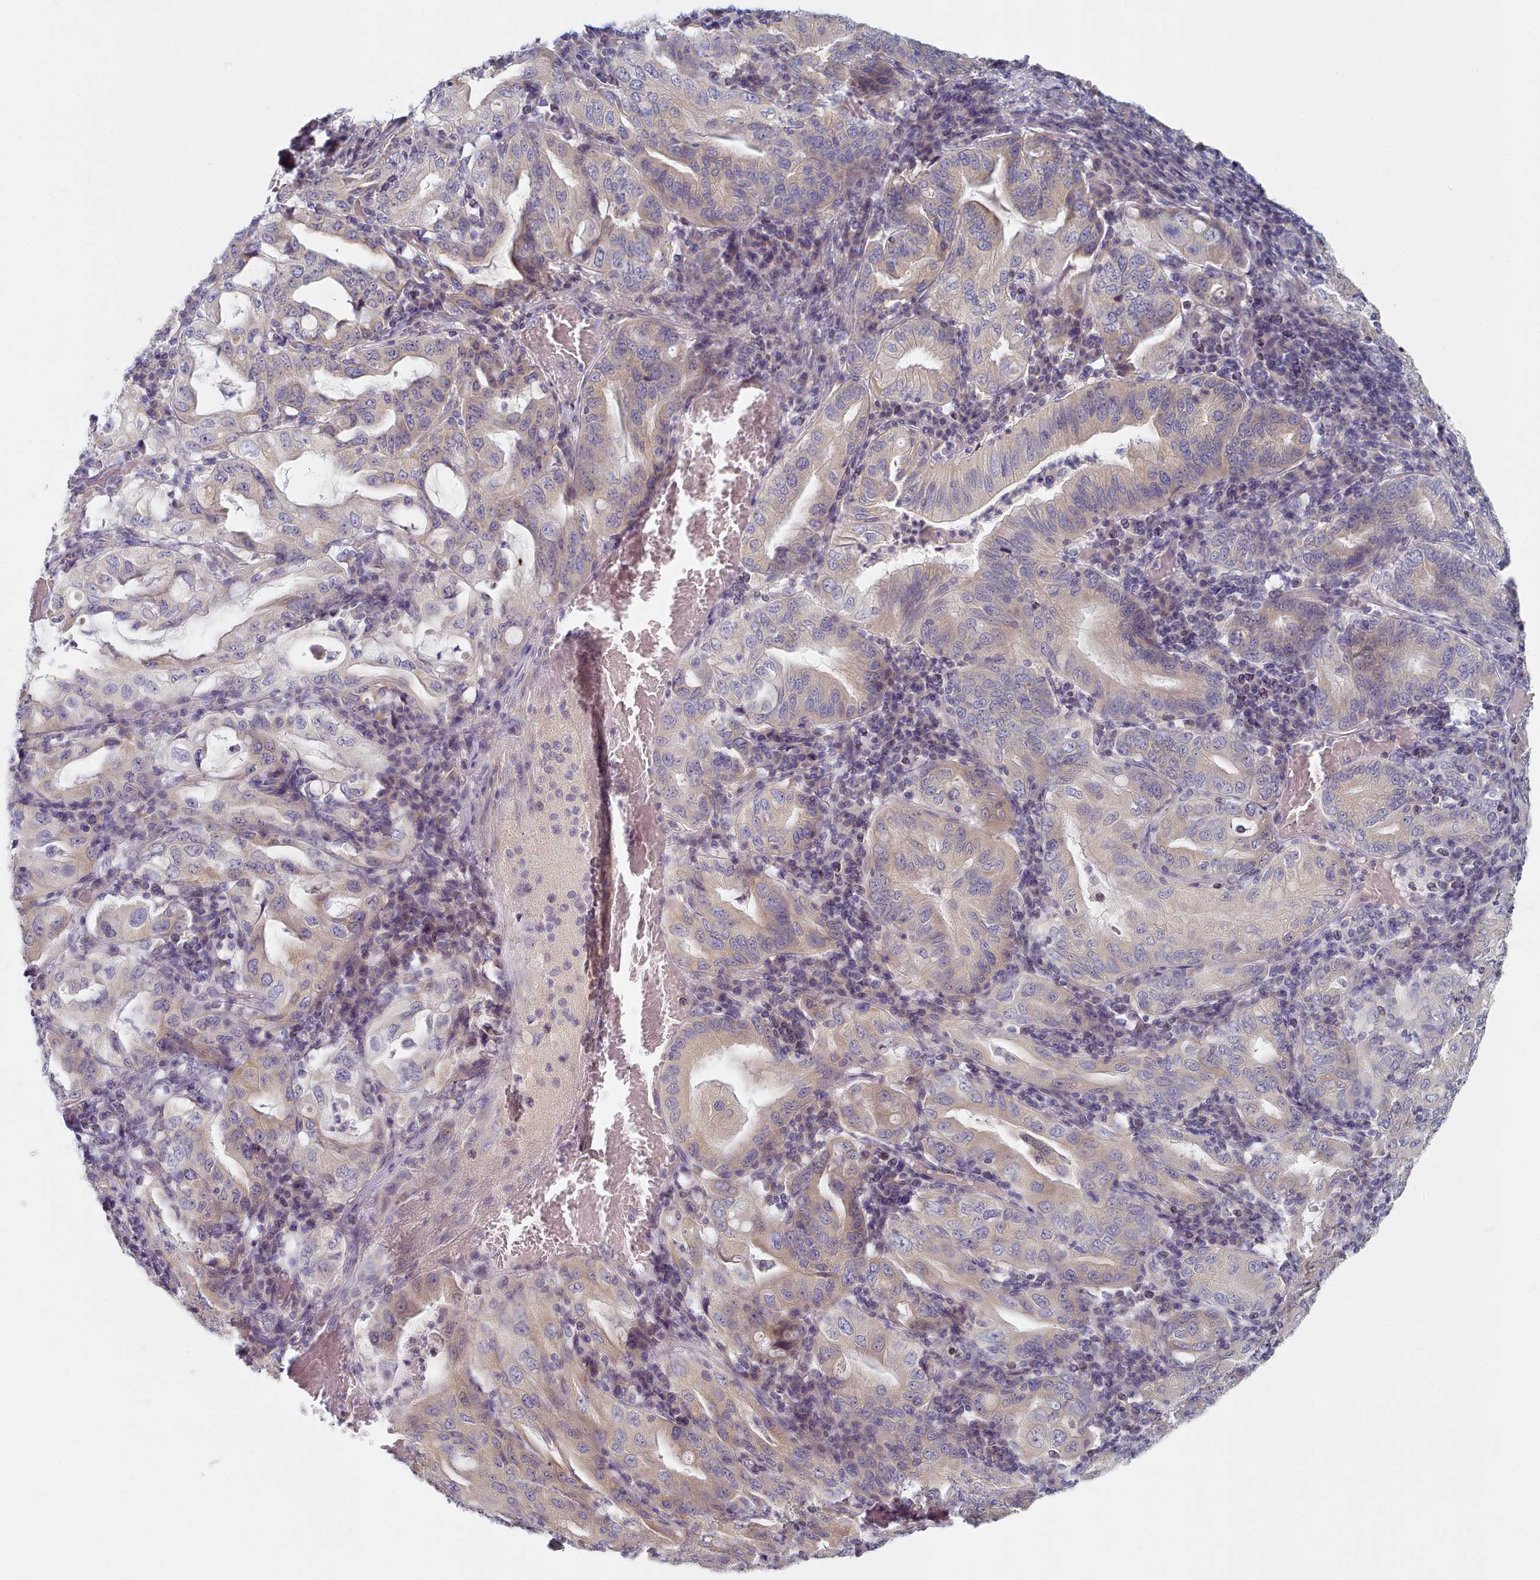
{"staining": {"intensity": "weak", "quantity": "25%-75%", "location": "cytoplasmic/membranous"}, "tissue": "stomach cancer", "cell_type": "Tumor cells", "image_type": "cancer", "snomed": [{"axis": "morphology", "description": "Normal tissue, NOS"}, {"axis": "morphology", "description": "Adenocarcinoma, NOS"}, {"axis": "topography", "description": "Esophagus"}, {"axis": "topography", "description": "Stomach, upper"}, {"axis": "topography", "description": "Peripheral nerve tissue"}], "caption": "Protein staining of stomach cancer tissue exhibits weak cytoplasmic/membranous staining in about 25%-75% of tumor cells.", "gene": "TYW1B", "patient": {"sex": "male", "age": 62}}